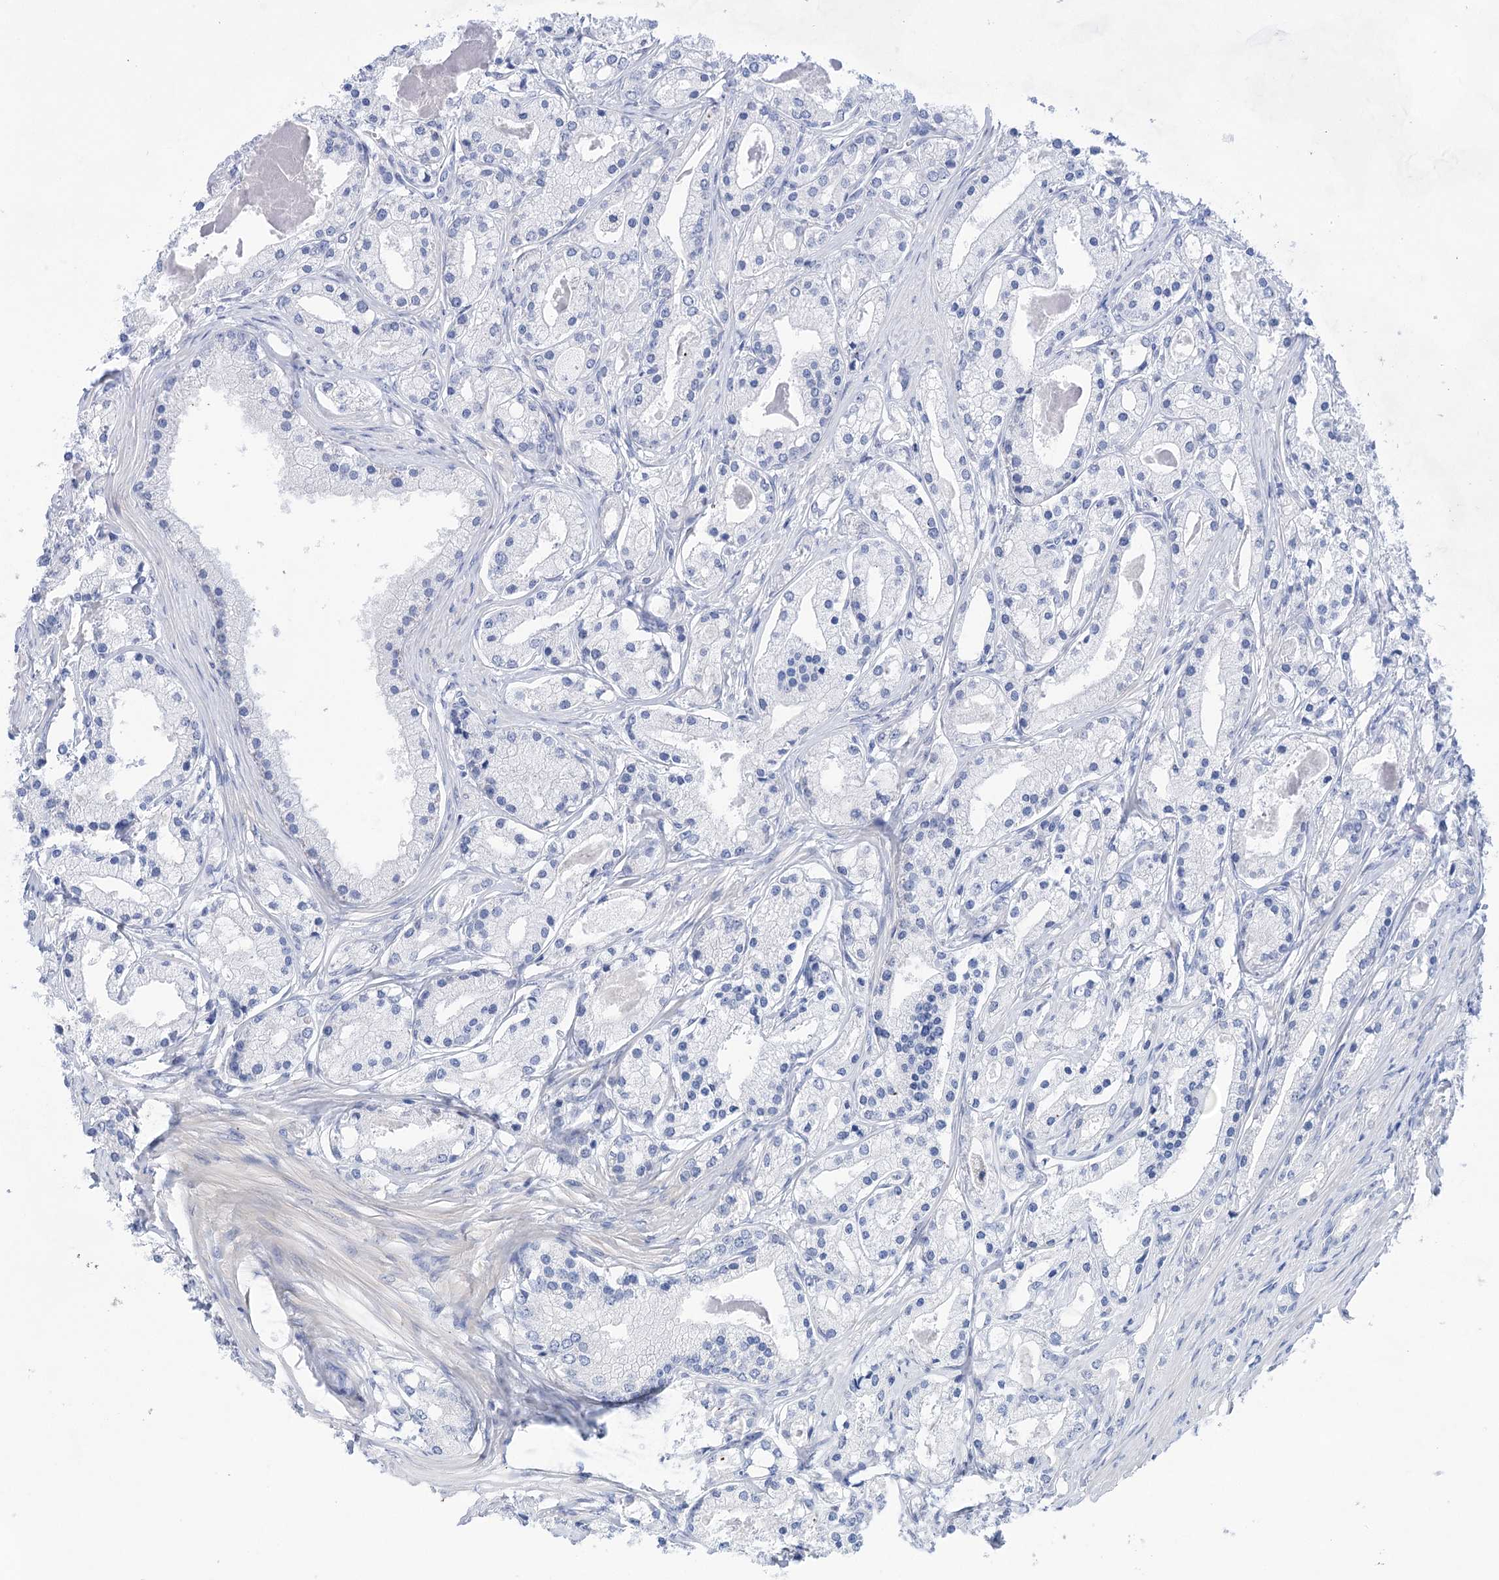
{"staining": {"intensity": "negative", "quantity": "none", "location": "none"}, "tissue": "prostate cancer", "cell_type": "Tumor cells", "image_type": "cancer", "snomed": [{"axis": "morphology", "description": "Adenocarcinoma, High grade"}, {"axis": "topography", "description": "Prostate"}], "caption": "This is an immunohistochemistry (IHC) micrograph of high-grade adenocarcinoma (prostate). There is no staining in tumor cells.", "gene": "LALBA", "patient": {"sex": "male", "age": 59}}